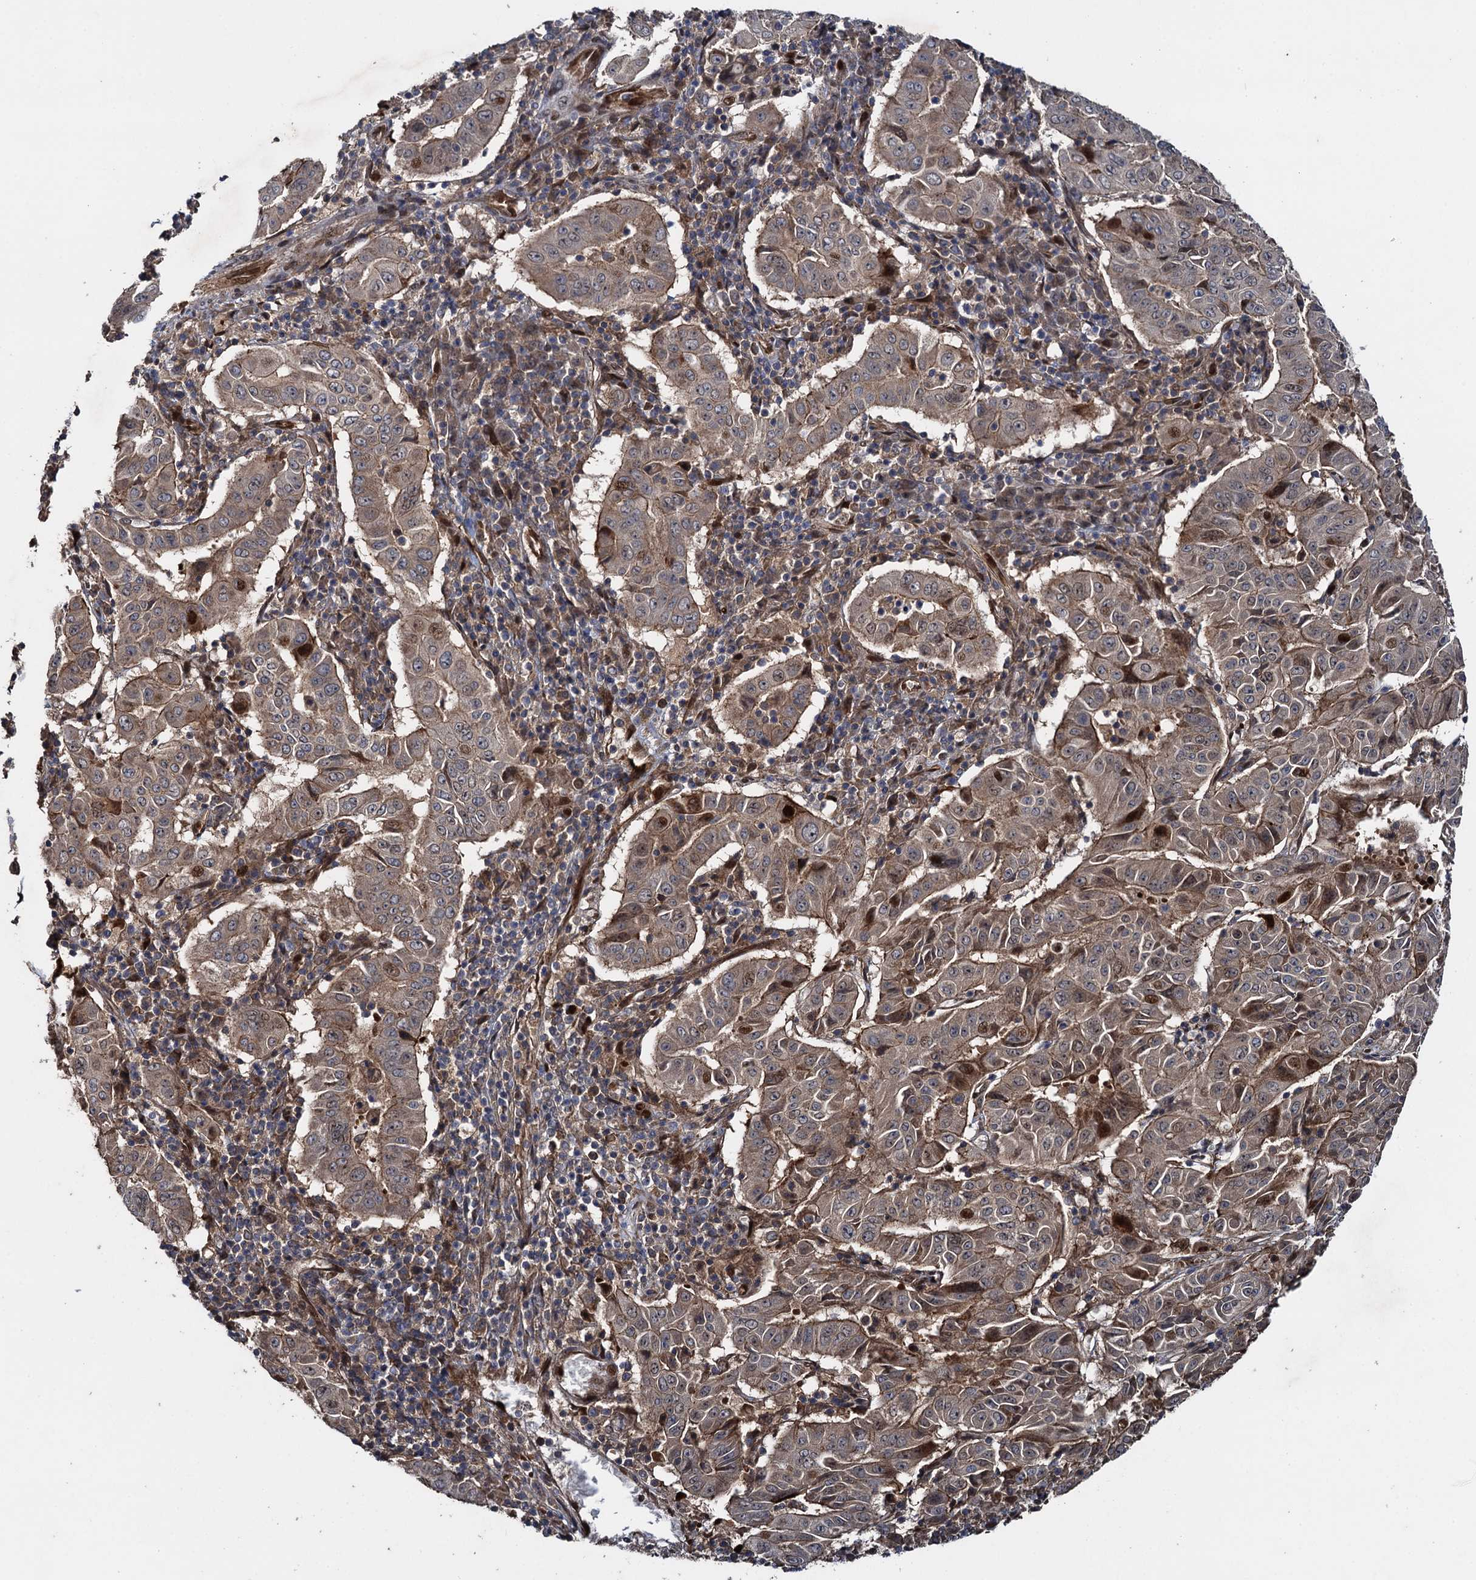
{"staining": {"intensity": "moderate", "quantity": ">75%", "location": "cytoplasmic/membranous,nuclear"}, "tissue": "pancreatic cancer", "cell_type": "Tumor cells", "image_type": "cancer", "snomed": [{"axis": "morphology", "description": "Adenocarcinoma, NOS"}, {"axis": "topography", "description": "Pancreas"}], "caption": "This micrograph reveals pancreatic cancer stained with immunohistochemistry to label a protein in brown. The cytoplasmic/membranous and nuclear of tumor cells show moderate positivity for the protein. Nuclei are counter-stained blue.", "gene": "RHOBTB1", "patient": {"sex": "male", "age": 63}}